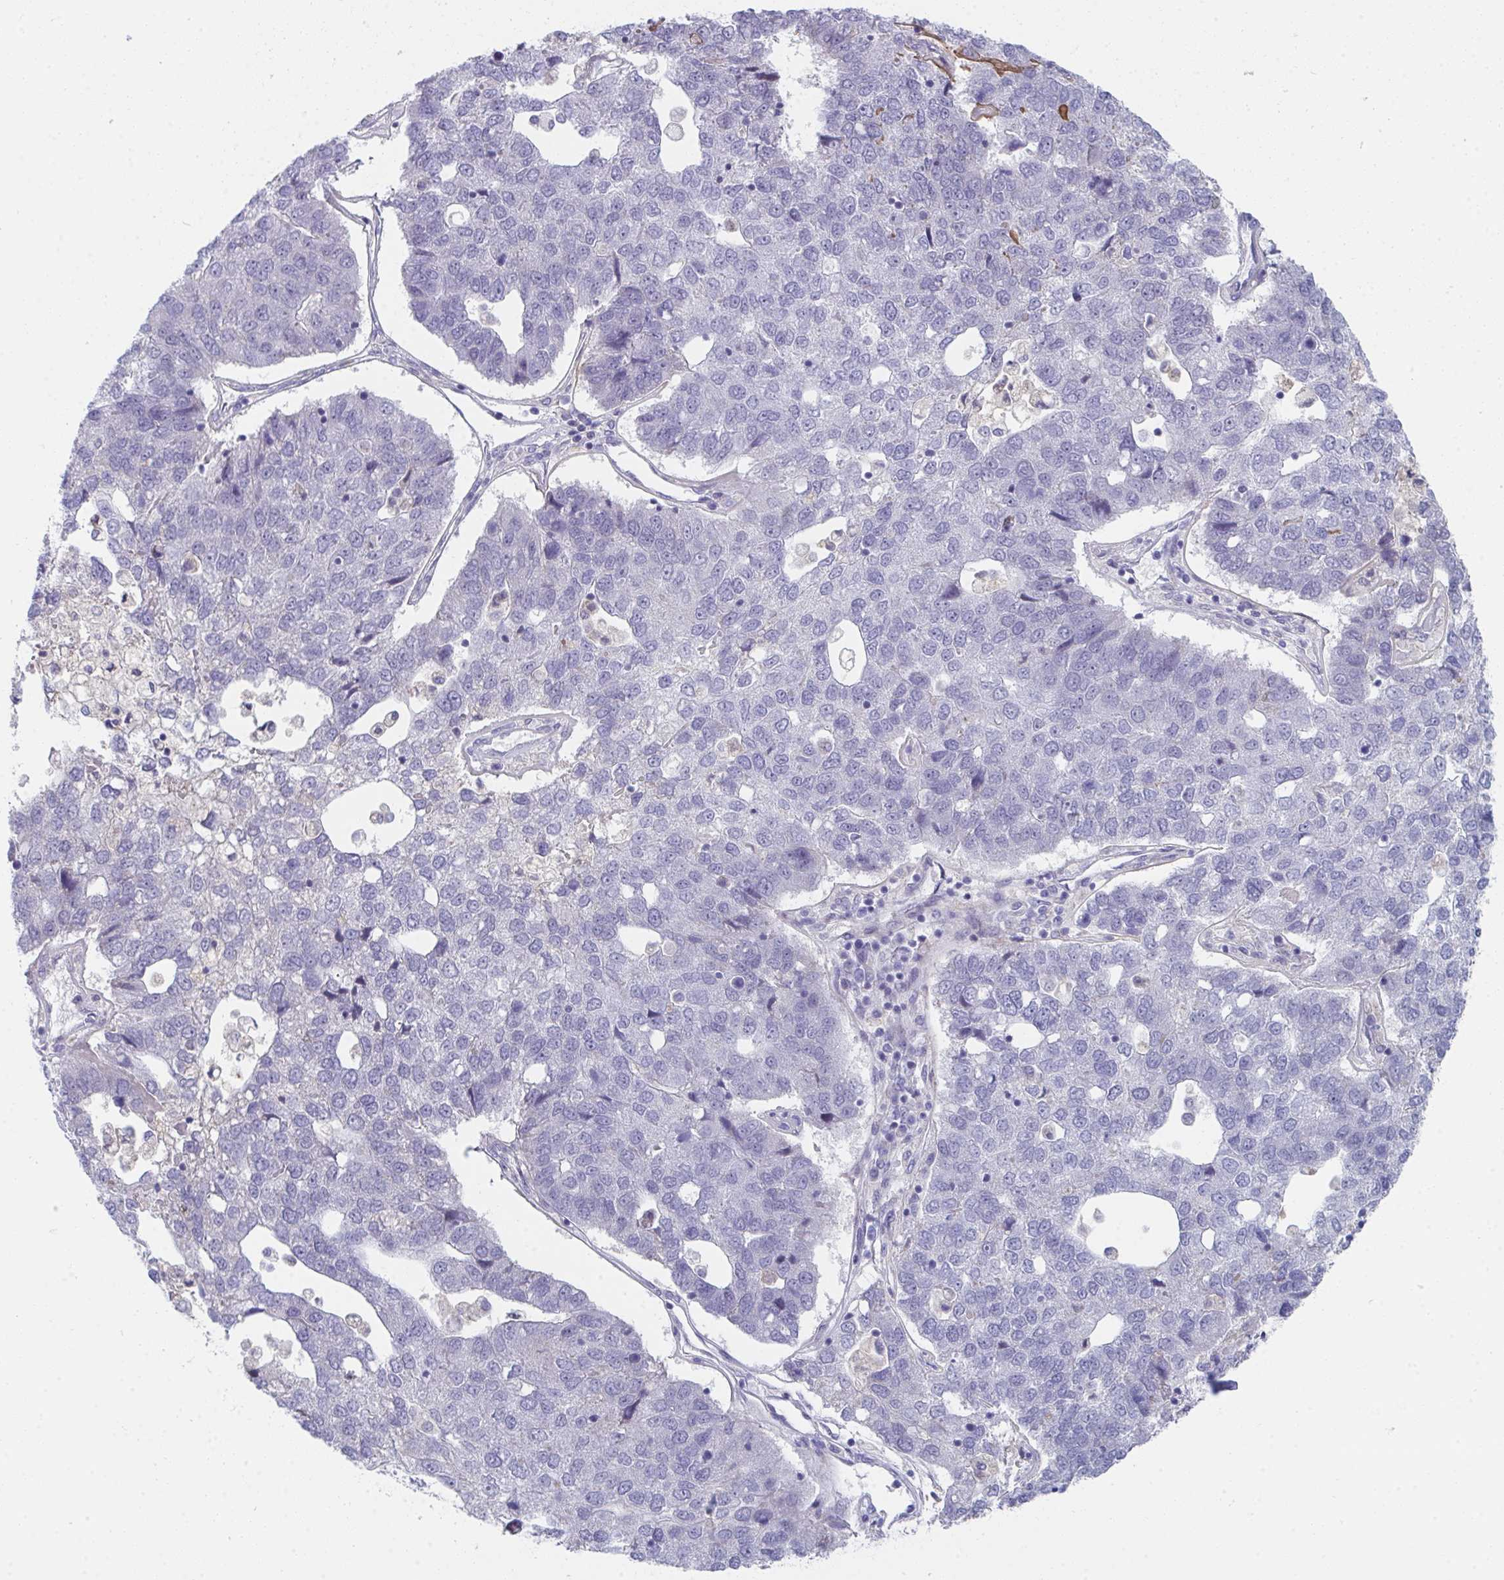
{"staining": {"intensity": "negative", "quantity": "none", "location": "none"}, "tissue": "pancreatic cancer", "cell_type": "Tumor cells", "image_type": "cancer", "snomed": [{"axis": "morphology", "description": "Adenocarcinoma, NOS"}, {"axis": "topography", "description": "Pancreas"}], "caption": "This is an immunohistochemistry (IHC) micrograph of pancreatic adenocarcinoma. There is no staining in tumor cells.", "gene": "VWDE", "patient": {"sex": "female", "age": 61}}